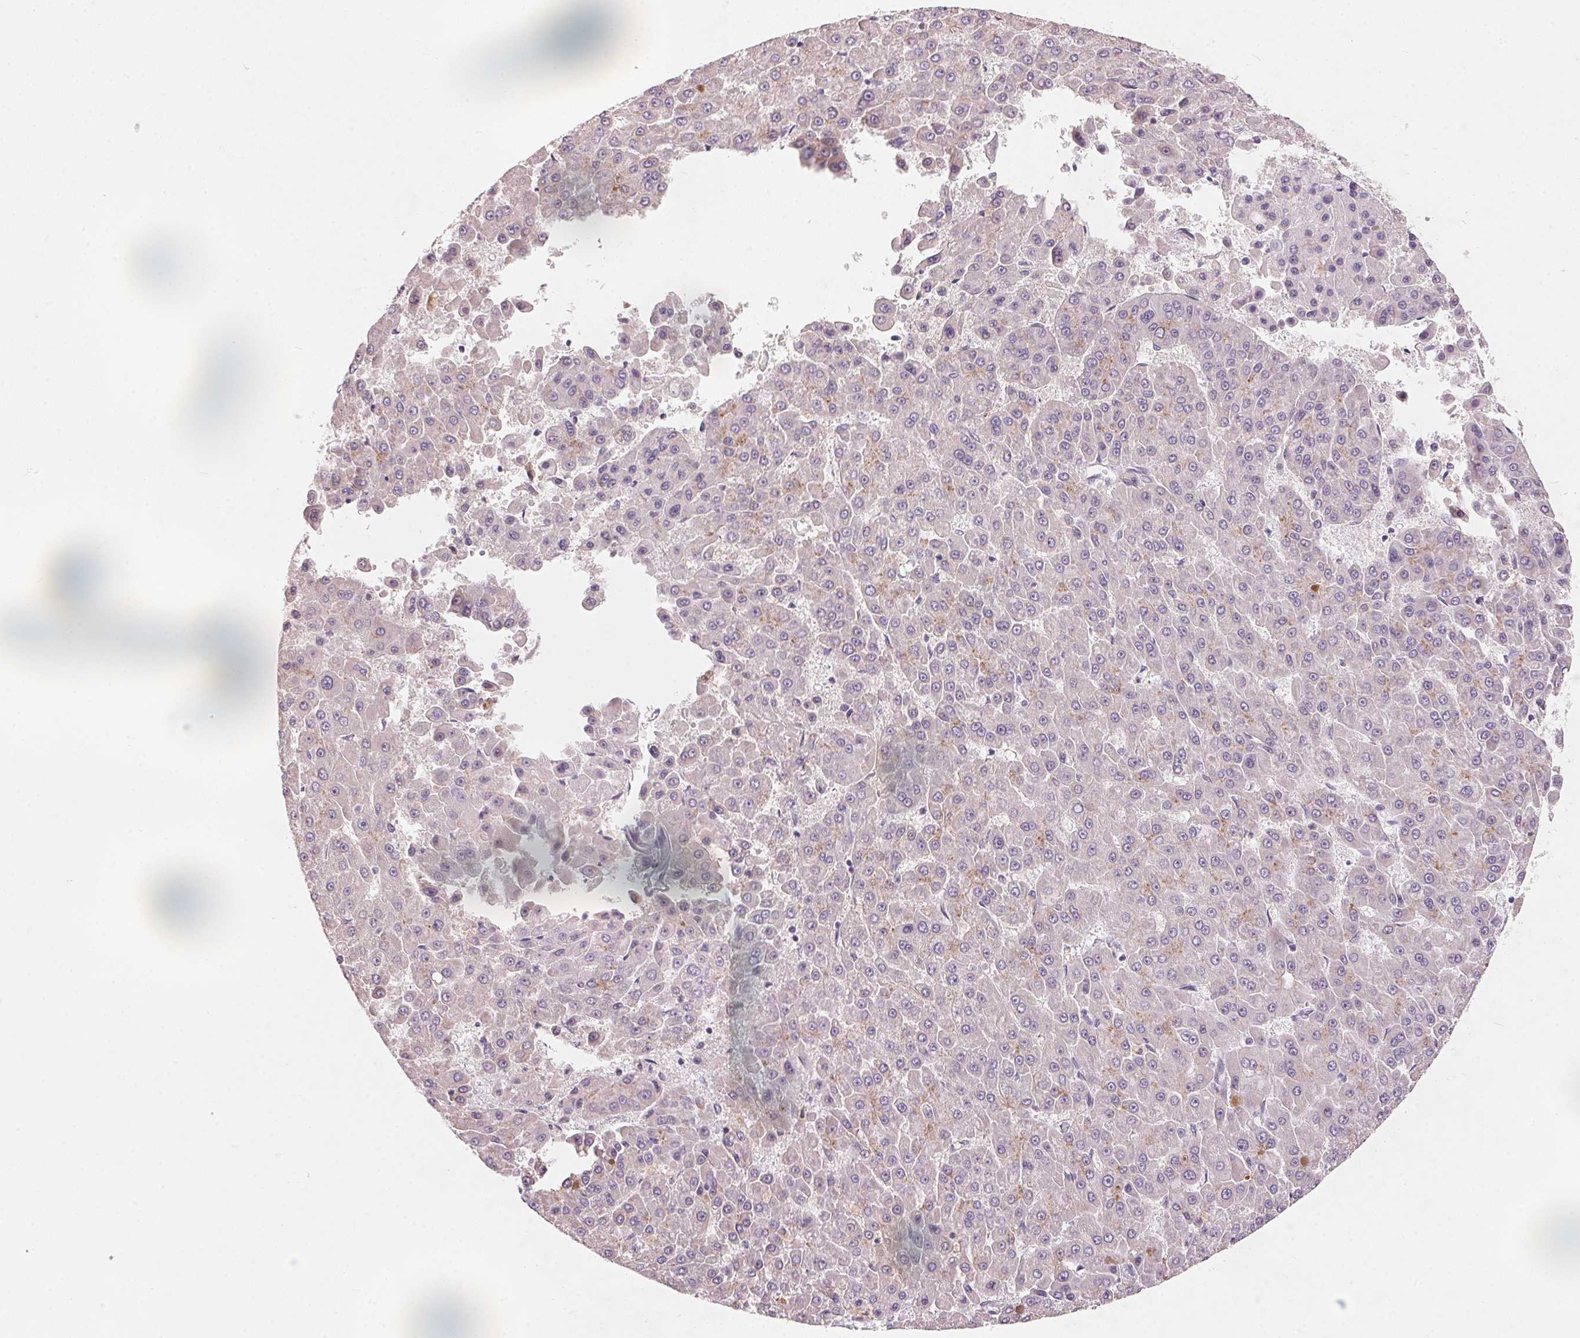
{"staining": {"intensity": "negative", "quantity": "none", "location": "none"}, "tissue": "liver cancer", "cell_type": "Tumor cells", "image_type": "cancer", "snomed": [{"axis": "morphology", "description": "Carcinoma, Hepatocellular, NOS"}, {"axis": "topography", "description": "Liver"}], "caption": "Tumor cells show no significant expression in liver hepatocellular carcinoma. The staining was performed using DAB (3,3'-diaminobenzidine) to visualize the protein expression in brown, while the nuclei were stained in blue with hematoxylin (Magnification: 20x).", "gene": "DRAM2", "patient": {"sex": "male", "age": 78}}